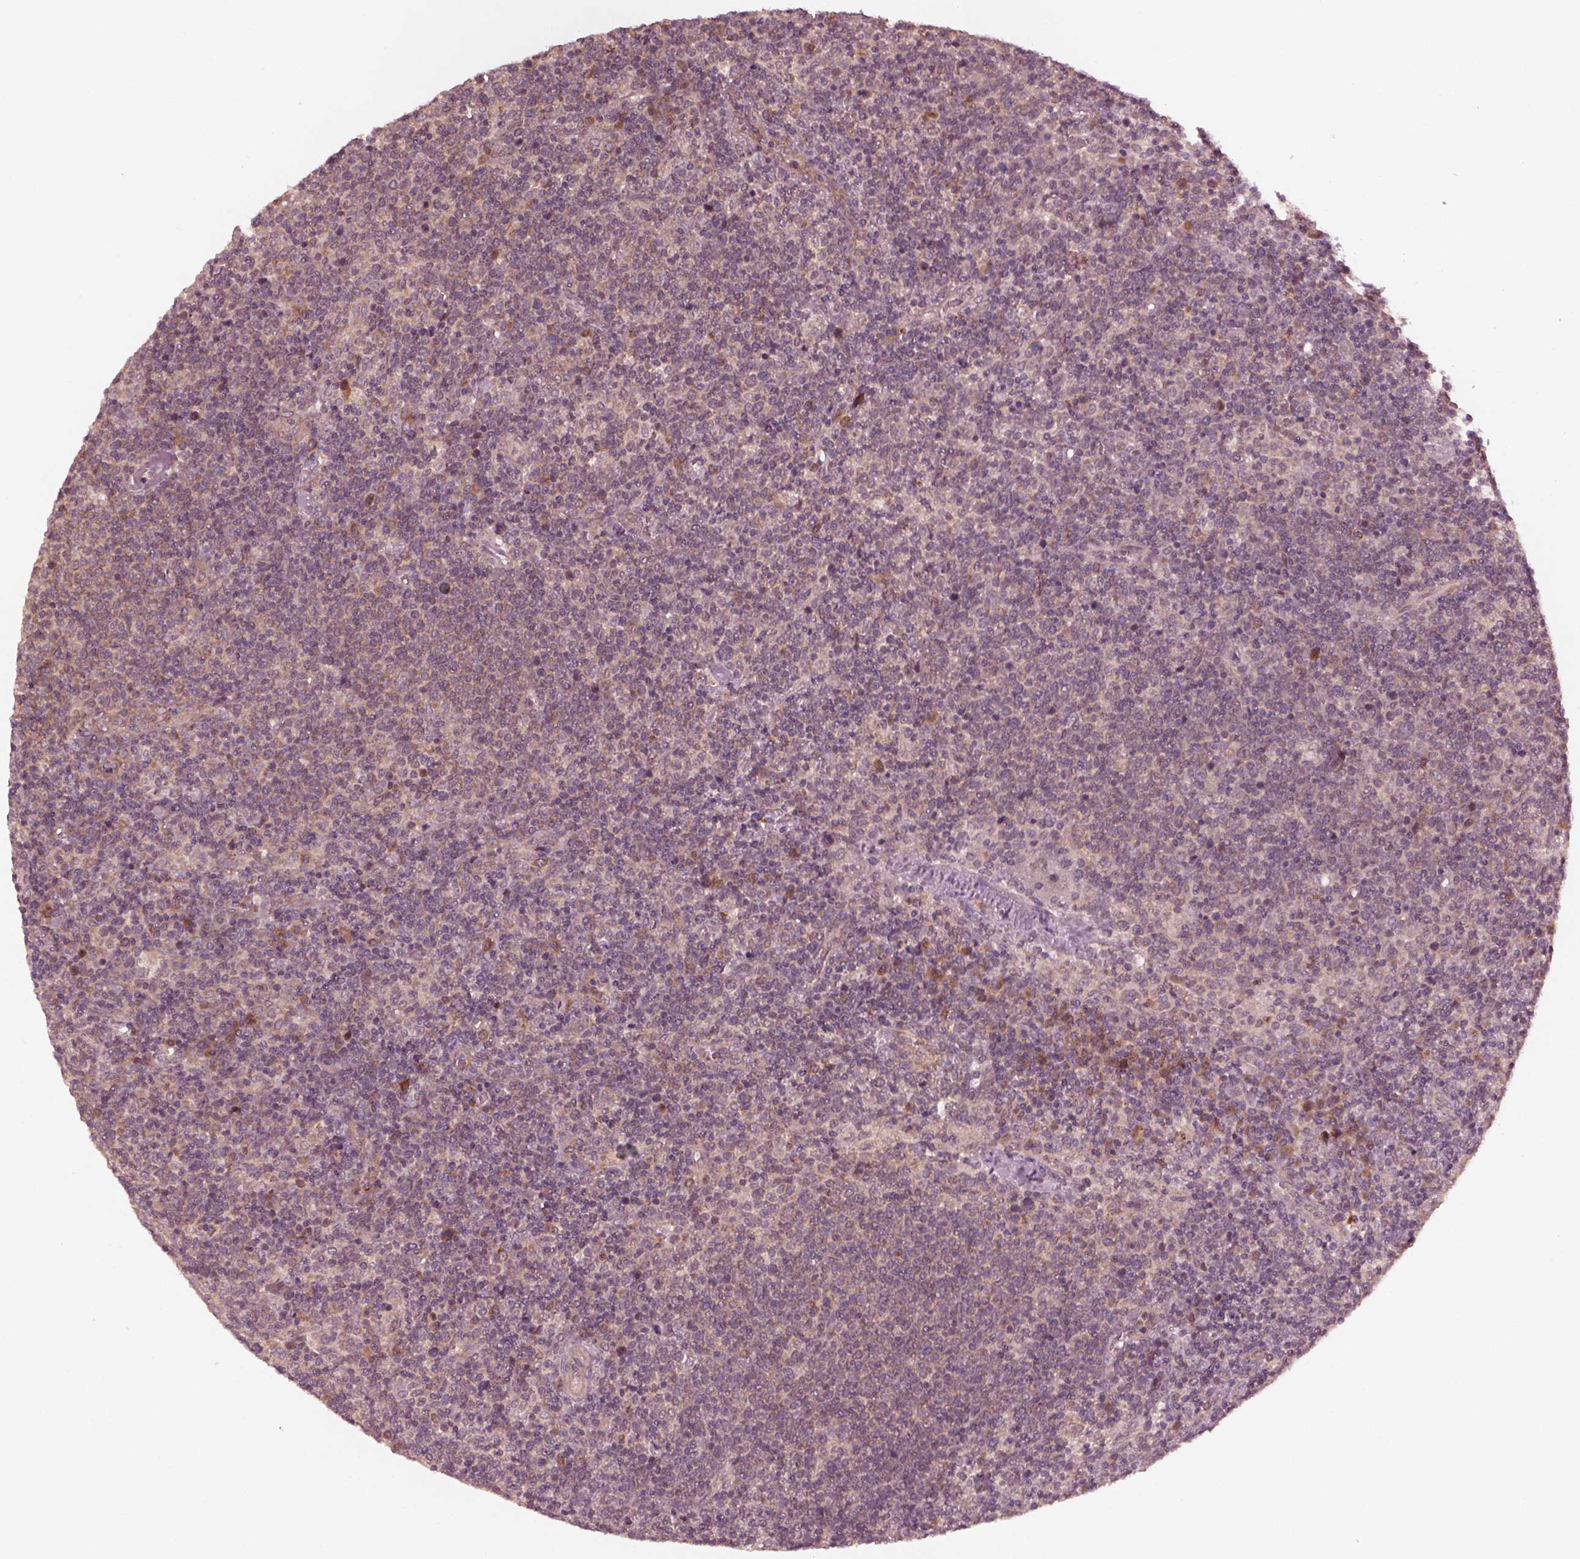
{"staining": {"intensity": "weak", "quantity": "25%-75%", "location": "cytoplasmic/membranous"}, "tissue": "lymphoma", "cell_type": "Tumor cells", "image_type": "cancer", "snomed": [{"axis": "morphology", "description": "Malignant lymphoma, non-Hodgkin's type, High grade"}, {"axis": "topography", "description": "Lymph node"}], "caption": "Brown immunohistochemical staining in lymphoma shows weak cytoplasmic/membranous positivity in about 25%-75% of tumor cells.", "gene": "FAF2", "patient": {"sex": "male", "age": 61}}